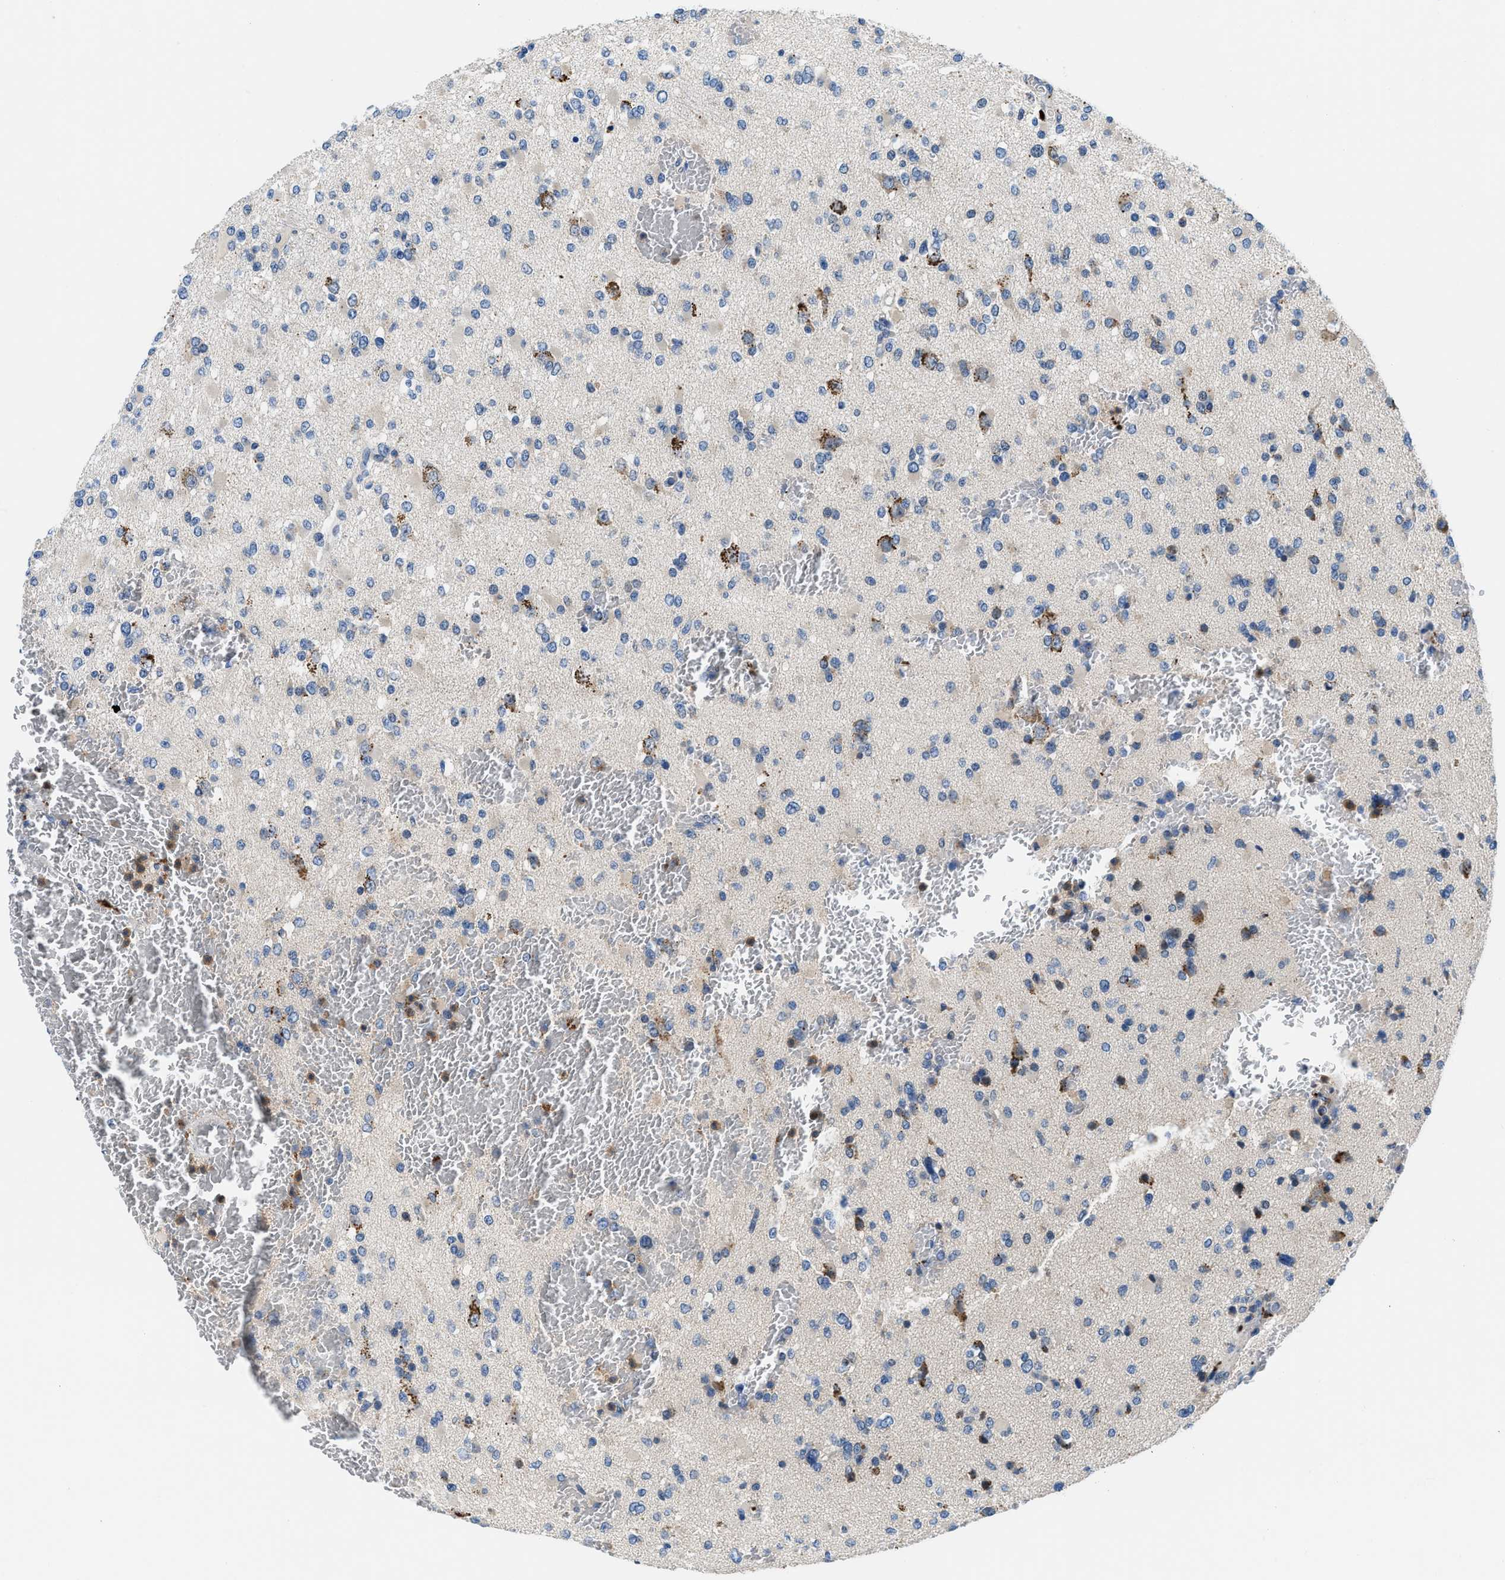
{"staining": {"intensity": "weak", "quantity": "<25%", "location": "cytoplasmic/membranous"}, "tissue": "glioma", "cell_type": "Tumor cells", "image_type": "cancer", "snomed": [{"axis": "morphology", "description": "Glioma, malignant, Low grade"}, {"axis": "topography", "description": "Brain"}], "caption": "This is an immunohistochemistry (IHC) image of glioma. There is no staining in tumor cells.", "gene": "ADGRE3", "patient": {"sex": "female", "age": 22}}